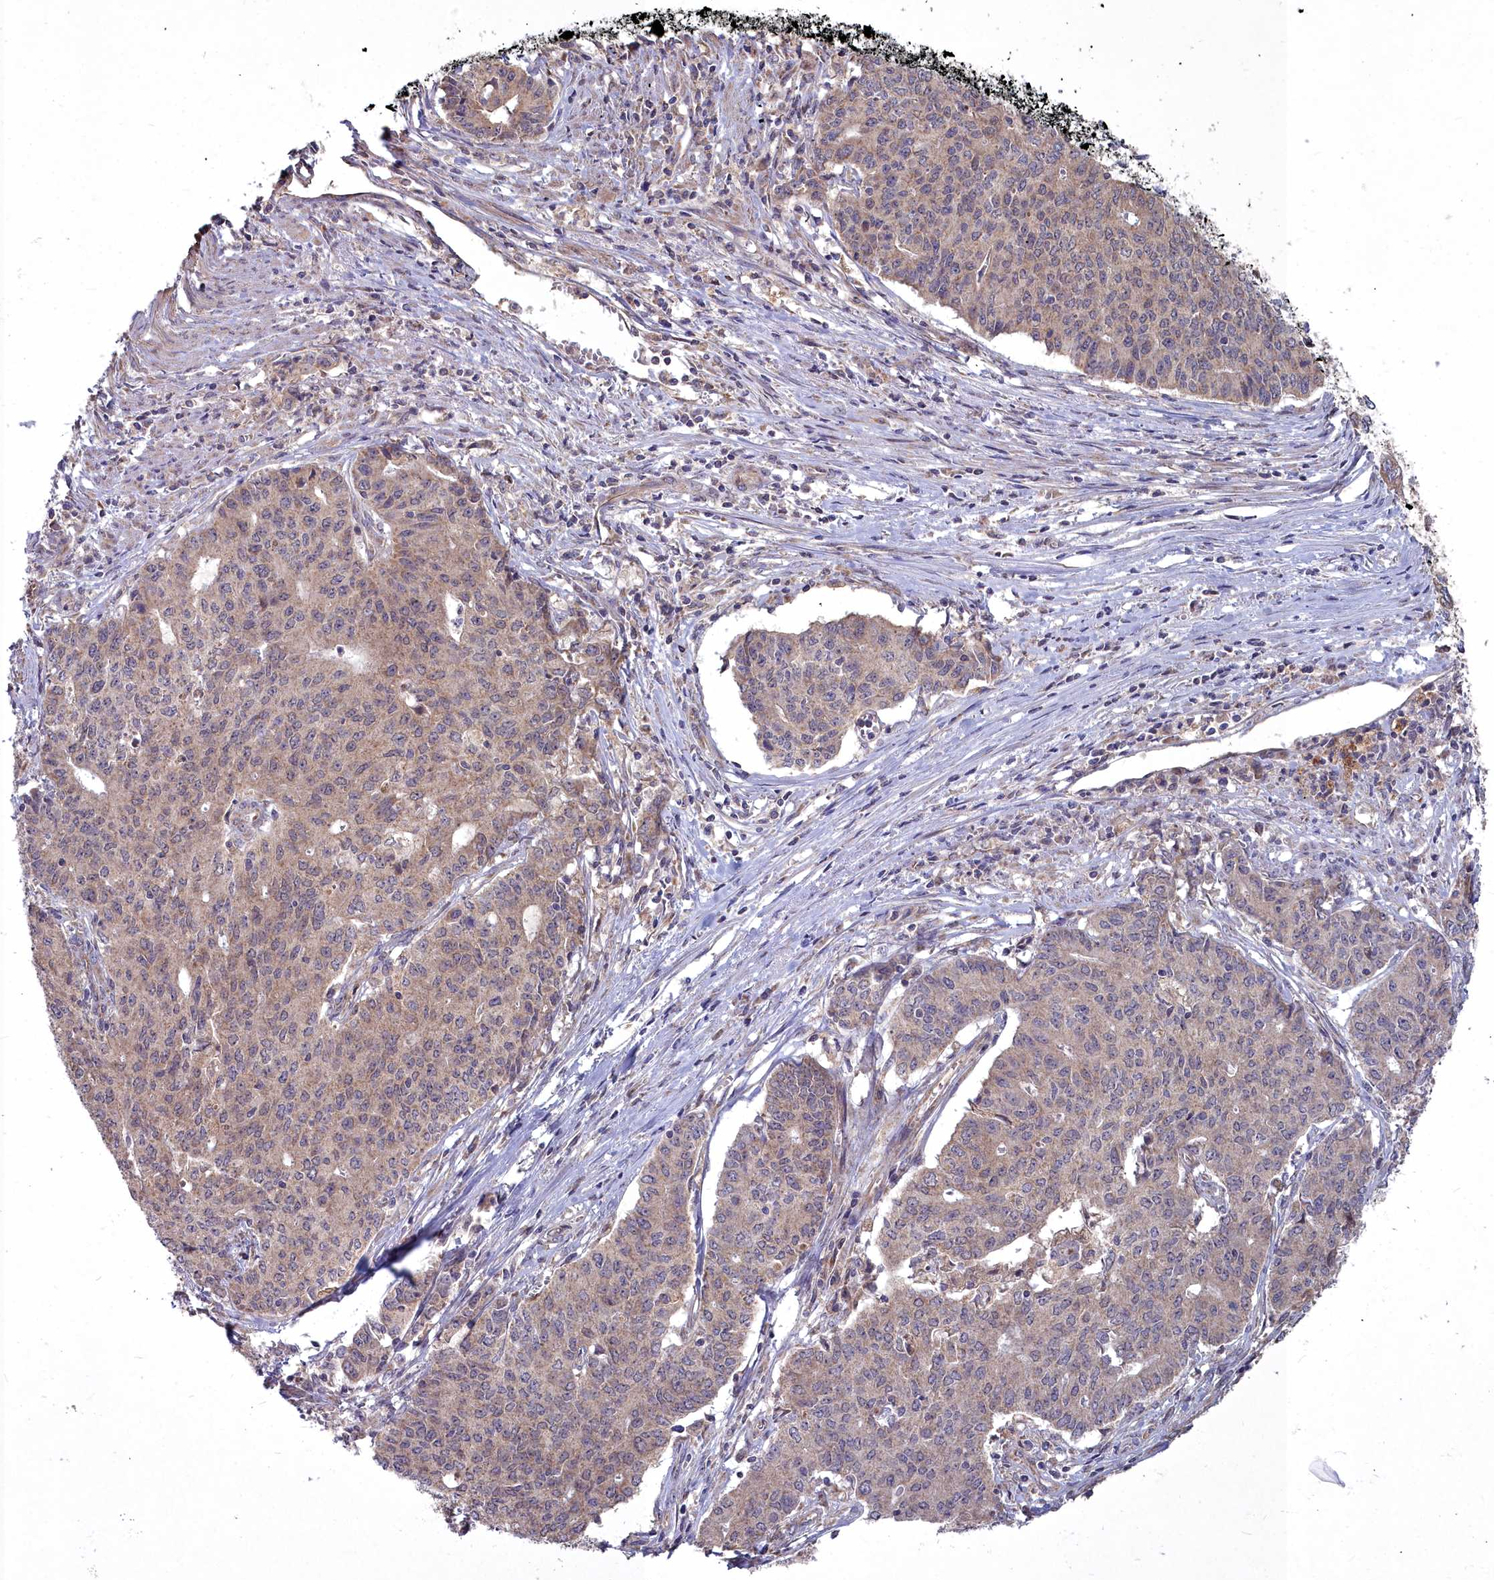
{"staining": {"intensity": "weak", "quantity": ">75%", "location": "cytoplasmic/membranous"}, "tissue": "endometrial cancer", "cell_type": "Tumor cells", "image_type": "cancer", "snomed": [{"axis": "morphology", "description": "Adenocarcinoma, NOS"}, {"axis": "topography", "description": "Endometrium"}], "caption": "Immunohistochemistry (IHC) of human adenocarcinoma (endometrial) demonstrates low levels of weak cytoplasmic/membranous positivity in approximately >75% of tumor cells.", "gene": "MICU2", "patient": {"sex": "female", "age": 59}}